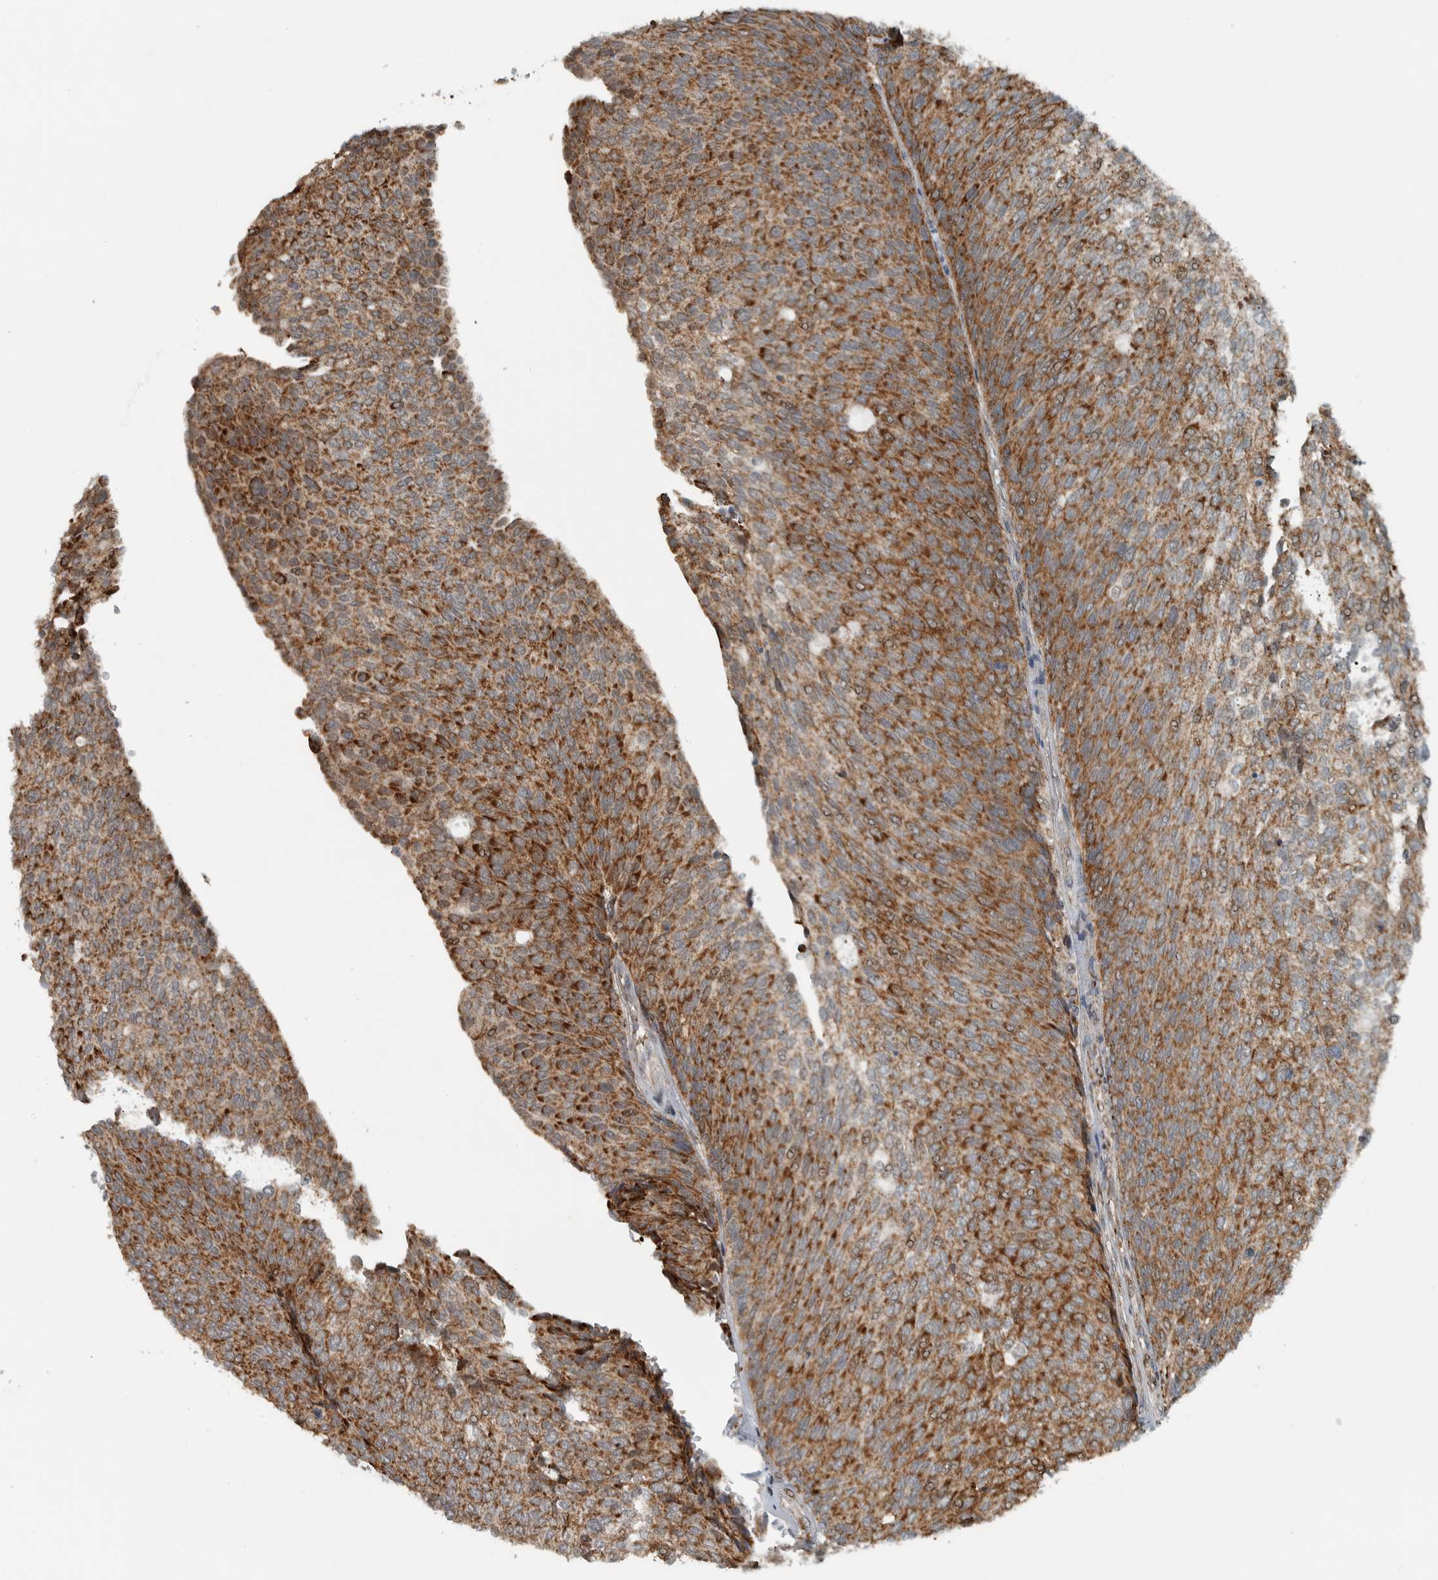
{"staining": {"intensity": "moderate", "quantity": ">75%", "location": "cytoplasmic/membranous"}, "tissue": "urothelial cancer", "cell_type": "Tumor cells", "image_type": "cancer", "snomed": [{"axis": "morphology", "description": "Urothelial carcinoma, Low grade"}, {"axis": "topography", "description": "Urinary bladder"}], "caption": "Brown immunohistochemical staining in human urothelial cancer reveals moderate cytoplasmic/membranous expression in about >75% of tumor cells. (Stains: DAB in brown, nuclei in blue, Microscopy: brightfield microscopy at high magnification).", "gene": "PPM1K", "patient": {"sex": "female", "age": 79}}